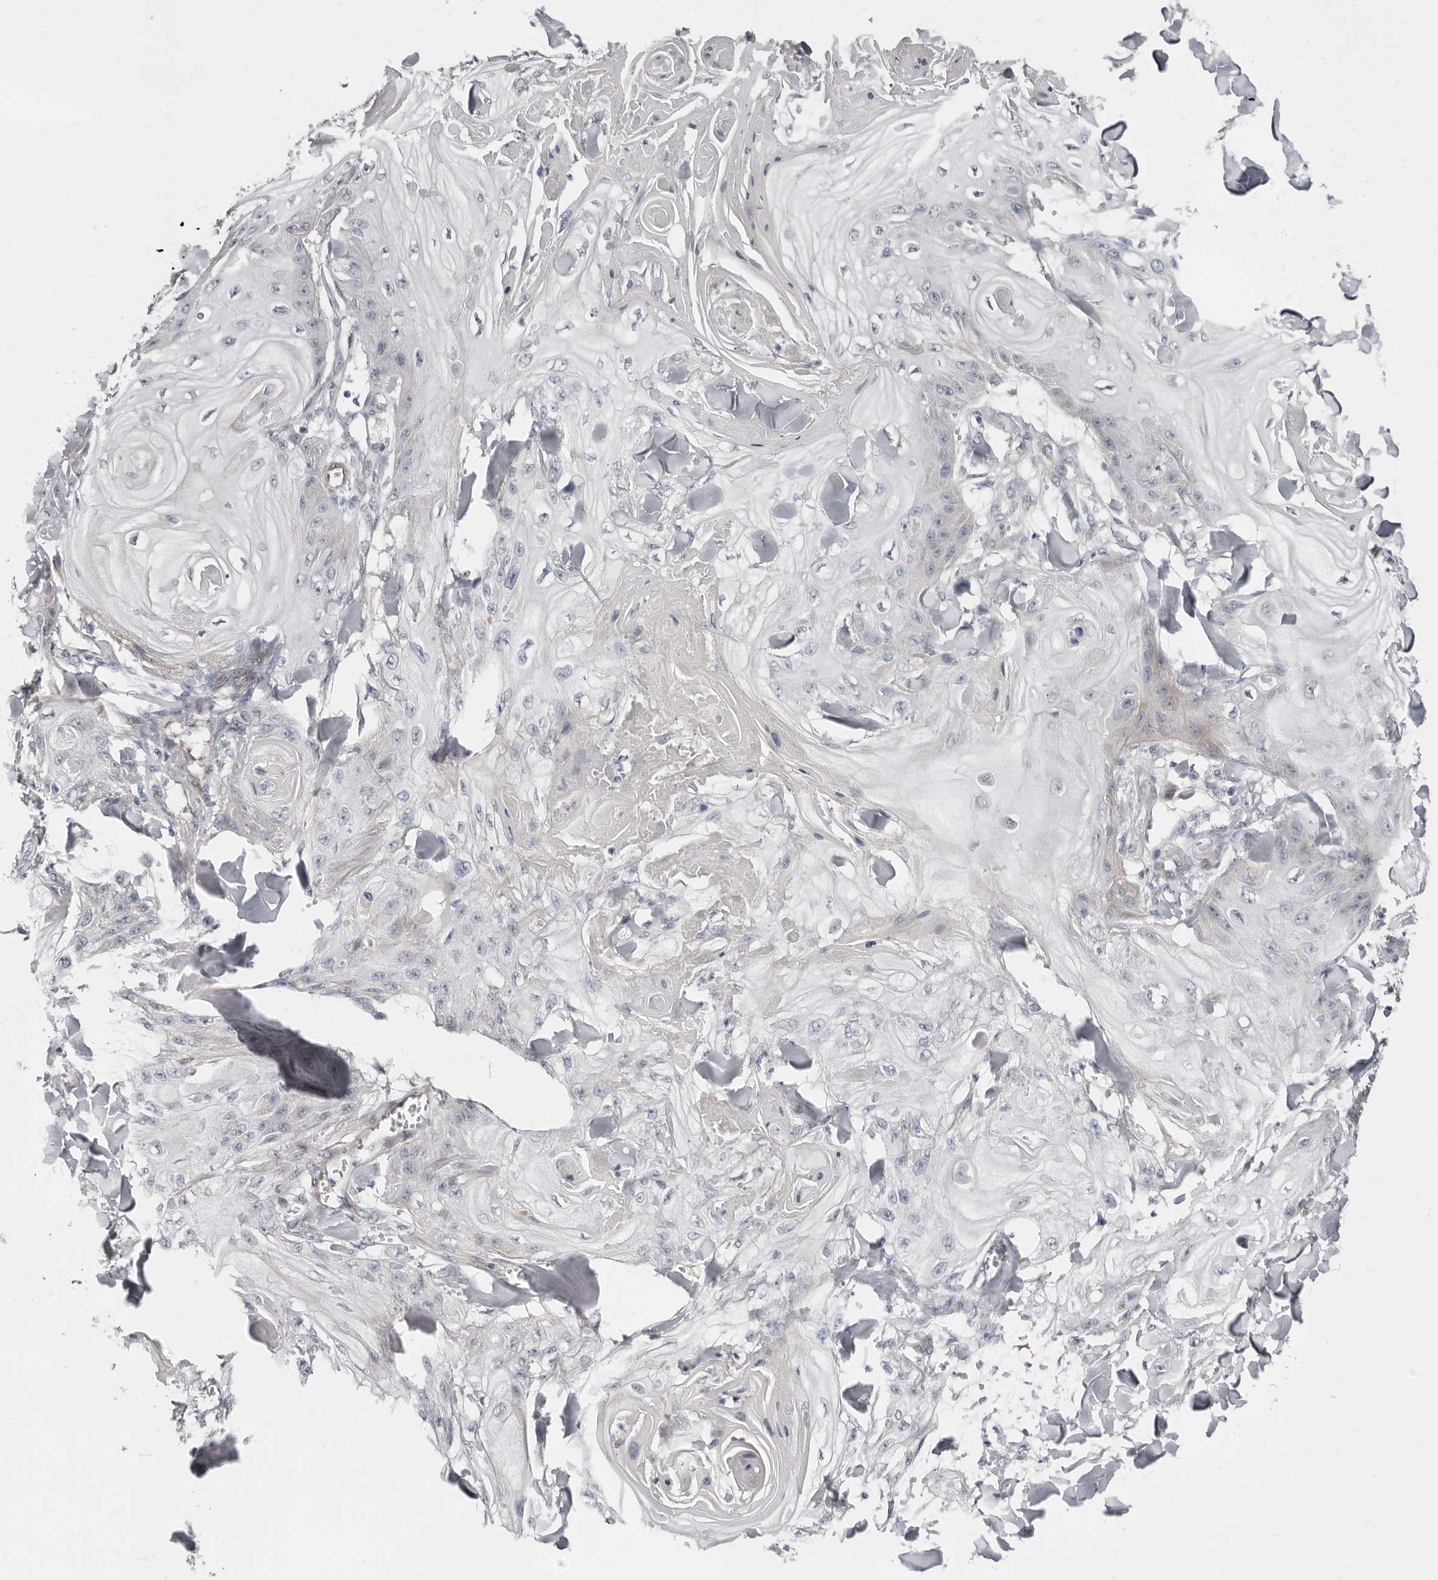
{"staining": {"intensity": "negative", "quantity": "none", "location": "none"}, "tissue": "skin cancer", "cell_type": "Tumor cells", "image_type": "cancer", "snomed": [{"axis": "morphology", "description": "Squamous cell carcinoma, NOS"}, {"axis": "topography", "description": "Skin"}], "caption": "Human skin cancer (squamous cell carcinoma) stained for a protein using IHC displays no positivity in tumor cells.", "gene": "ASRGL1", "patient": {"sex": "male", "age": 74}}